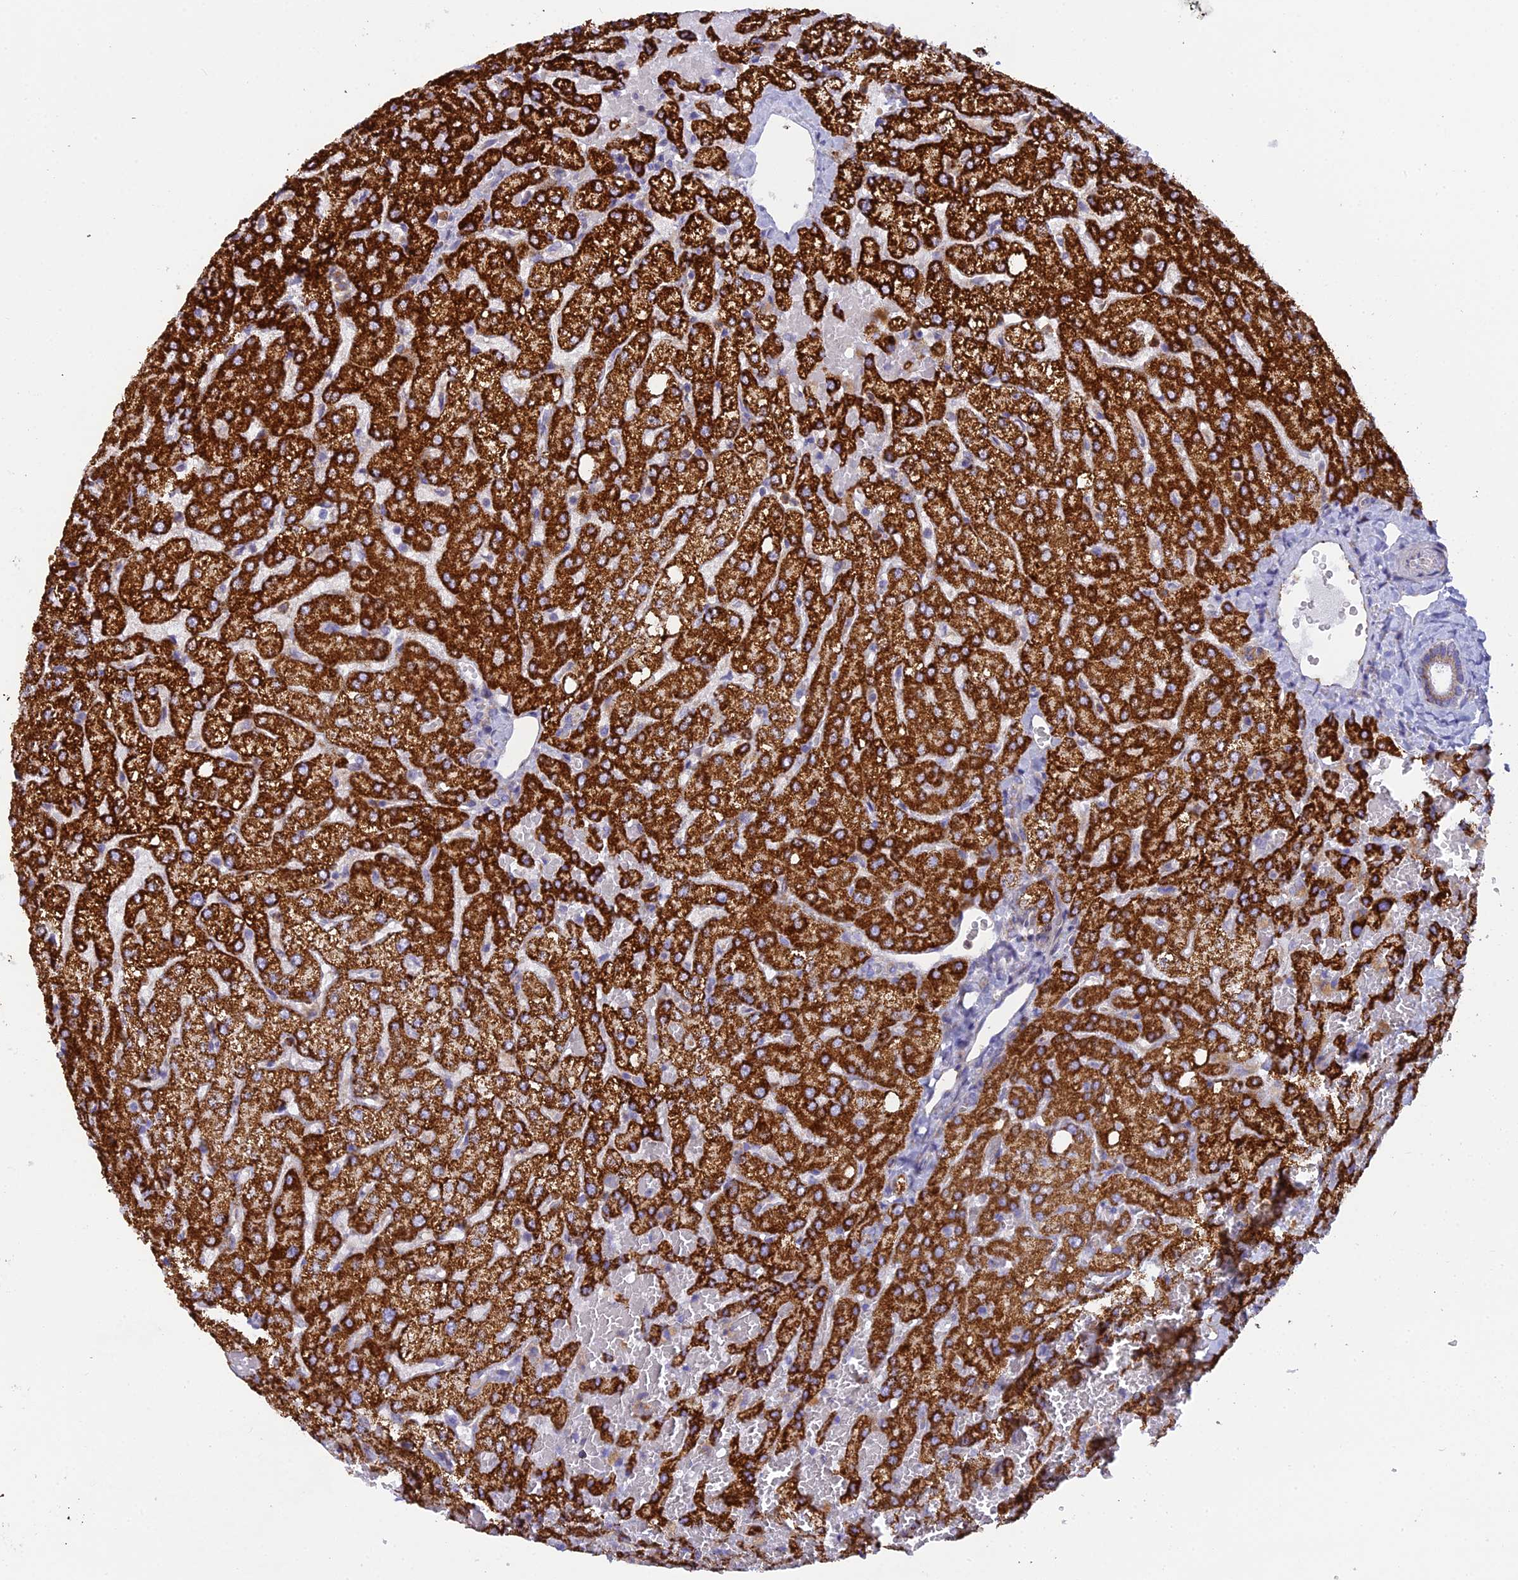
{"staining": {"intensity": "weak", "quantity": ">75%", "location": "cytoplasmic/membranous"}, "tissue": "liver", "cell_type": "Cholangiocytes", "image_type": "normal", "snomed": [{"axis": "morphology", "description": "Normal tissue, NOS"}, {"axis": "topography", "description": "Liver"}], "caption": "Human liver stained with a brown dye shows weak cytoplasmic/membranous positive staining in about >75% of cholangiocytes.", "gene": "CLCN7", "patient": {"sex": "female", "age": 54}}